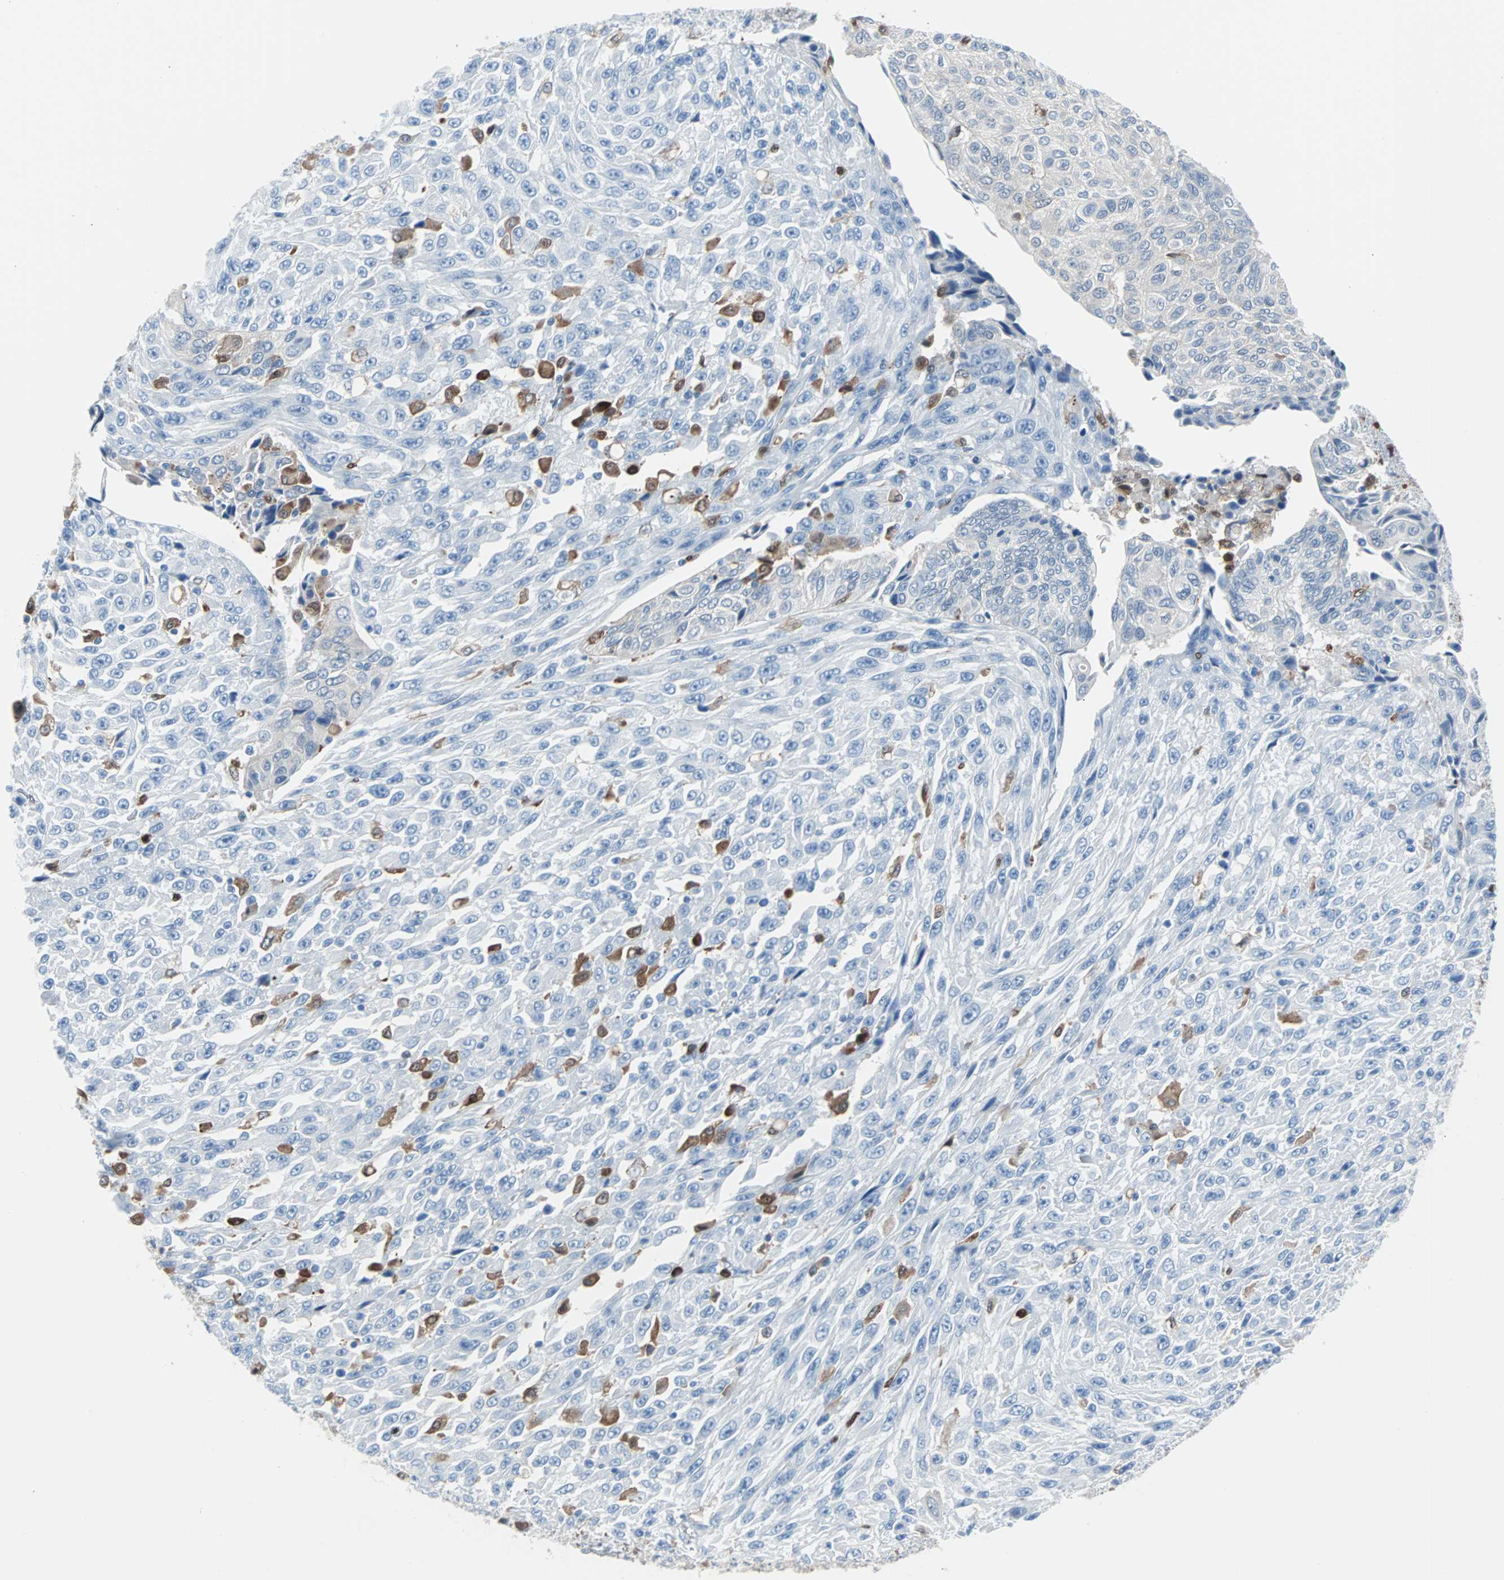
{"staining": {"intensity": "negative", "quantity": "none", "location": "none"}, "tissue": "urothelial cancer", "cell_type": "Tumor cells", "image_type": "cancer", "snomed": [{"axis": "morphology", "description": "Urothelial carcinoma, High grade"}, {"axis": "topography", "description": "Urinary bladder"}], "caption": "The micrograph displays no significant staining in tumor cells of urothelial cancer.", "gene": "SYK", "patient": {"sex": "male", "age": 66}}